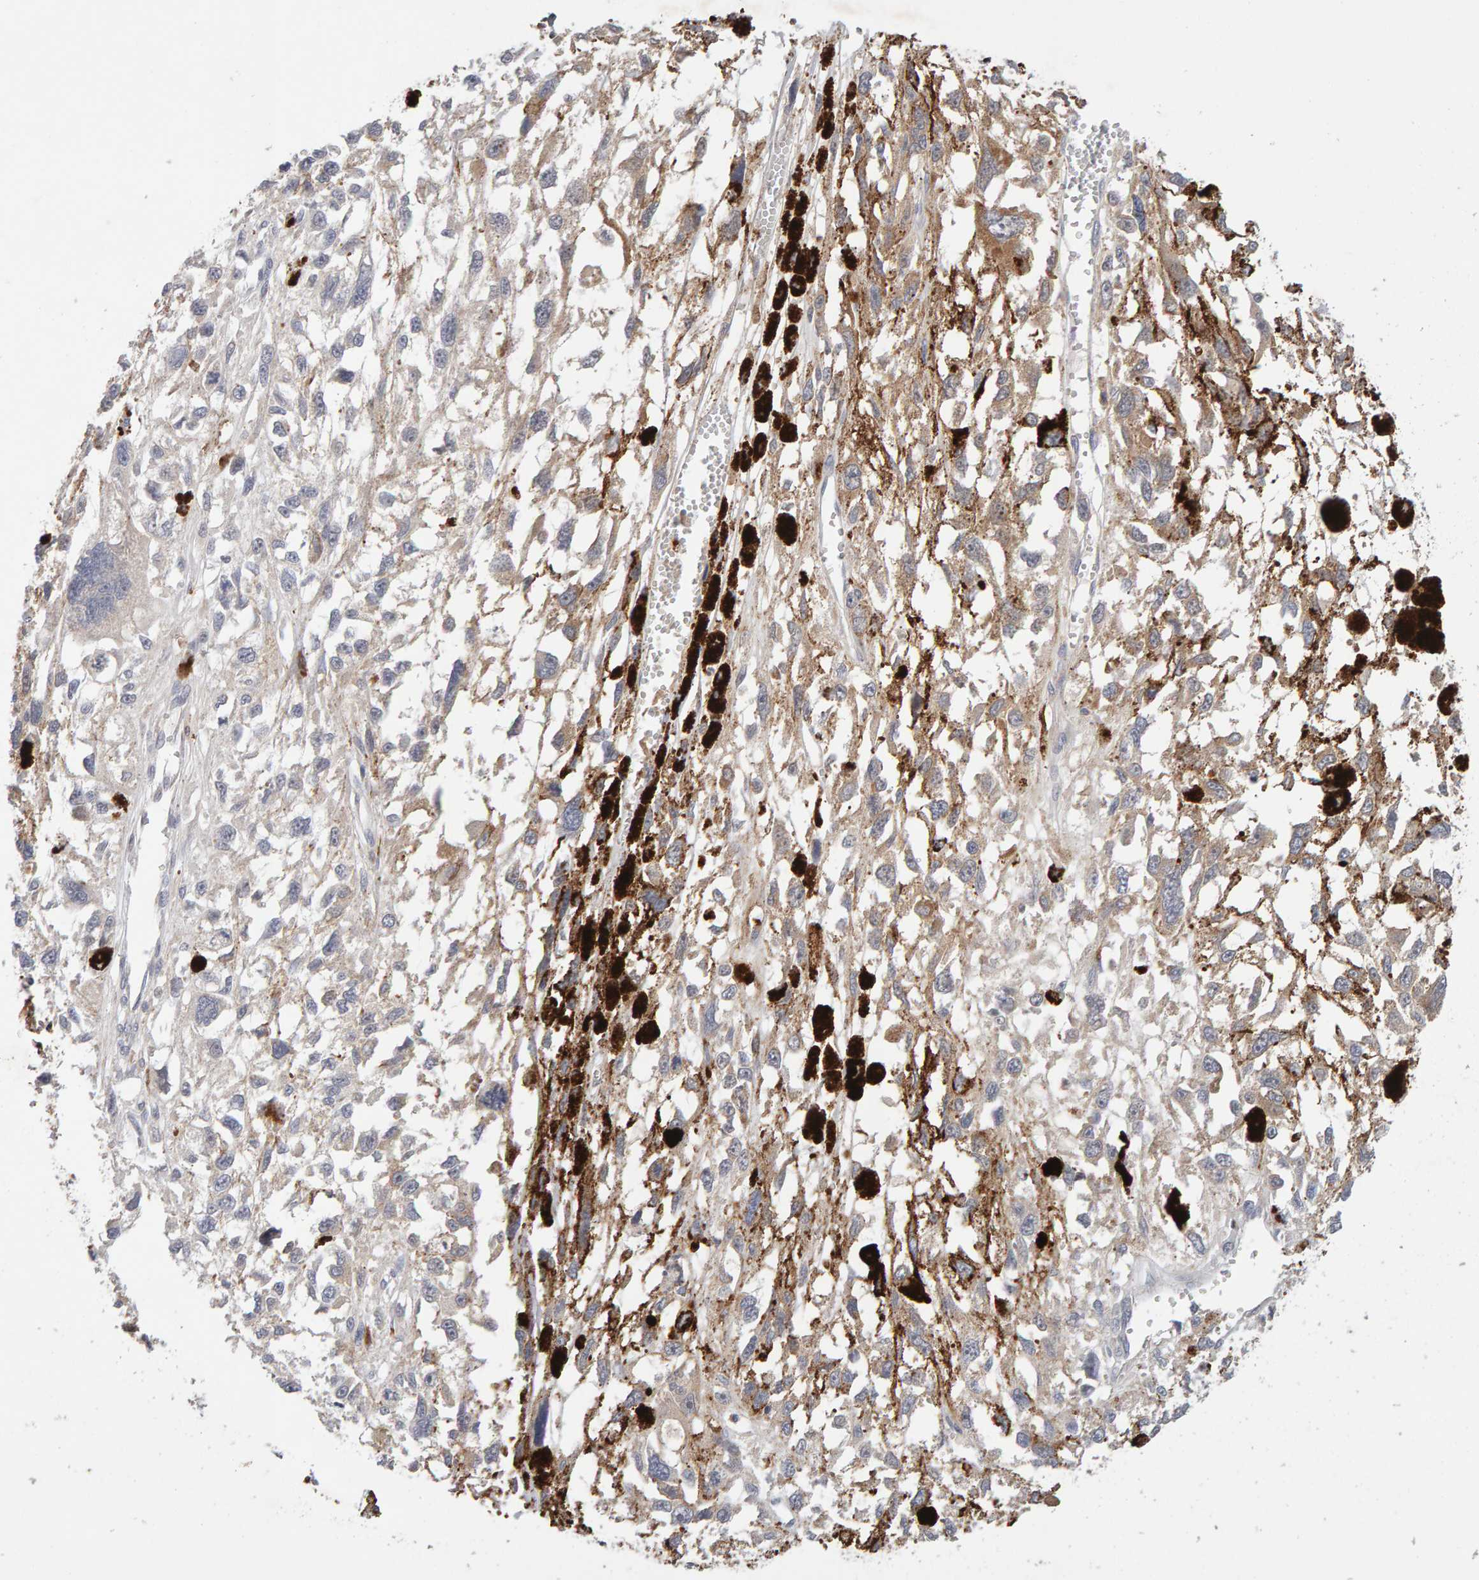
{"staining": {"intensity": "weak", "quantity": ">75%", "location": "cytoplasmic/membranous"}, "tissue": "melanoma", "cell_type": "Tumor cells", "image_type": "cancer", "snomed": [{"axis": "morphology", "description": "Malignant melanoma, Metastatic site"}, {"axis": "topography", "description": "Lymph node"}], "caption": "This photomicrograph reveals immunohistochemistry (IHC) staining of human melanoma, with low weak cytoplasmic/membranous positivity in about >75% of tumor cells.", "gene": "NUDCD1", "patient": {"sex": "male", "age": 59}}